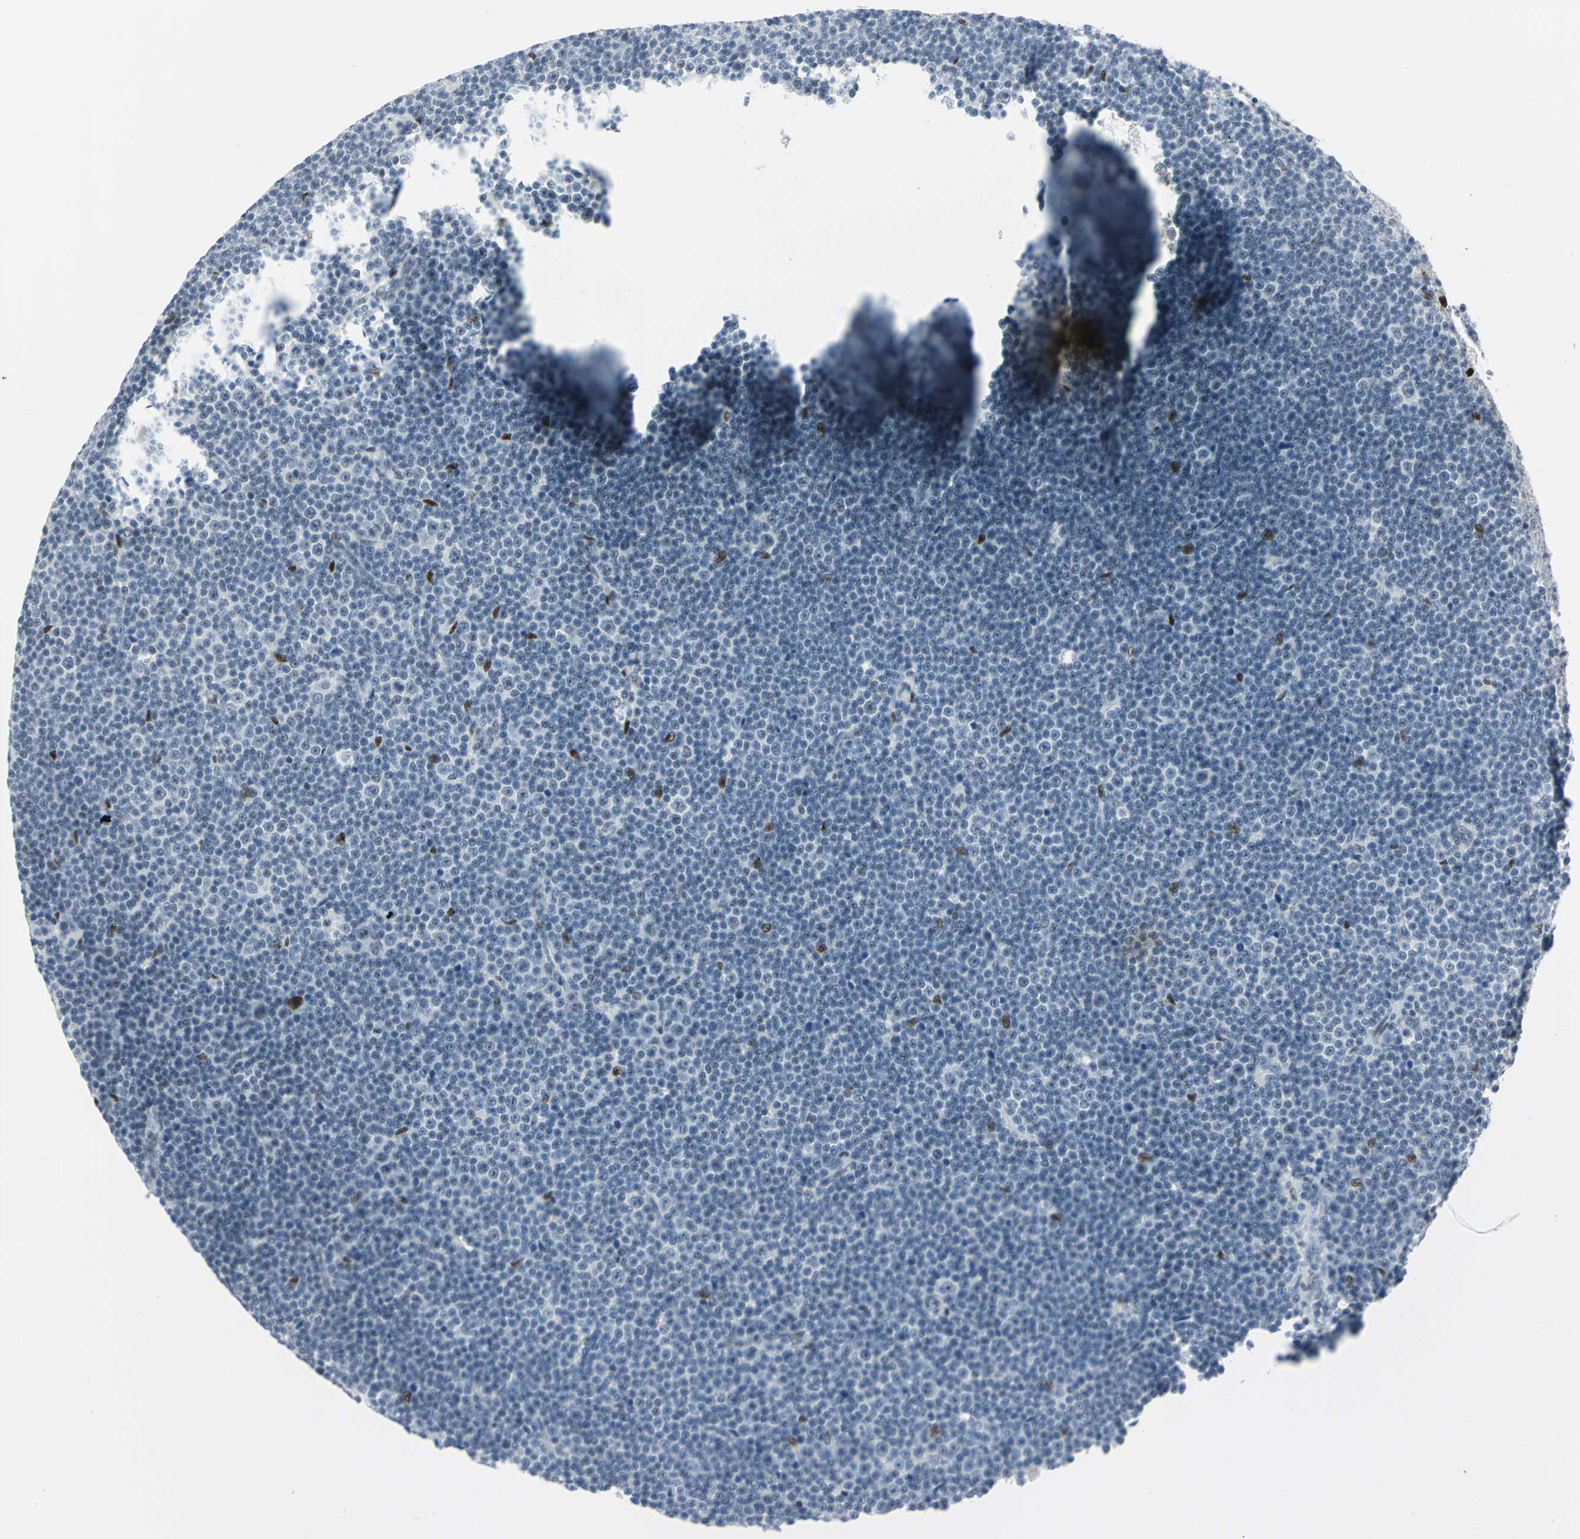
{"staining": {"intensity": "strong", "quantity": "<25%", "location": "nuclear"}, "tissue": "lymphoma", "cell_type": "Tumor cells", "image_type": "cancer", "snomed": [{"axis": "morphology", "description": "Malignant lymphoma, non-Hodgkin's type, Low grade"}, {"axis": "topography", "description": "Lymph node"}], "caption": "An image of human low-grade malignant lymphoma, non-Hodgkin's type stained for a protein demonstrates strong nuclear brown staining in tumor cells.", "gene": "MEIS2", "patient": {"sex": "female", "age": 67}}